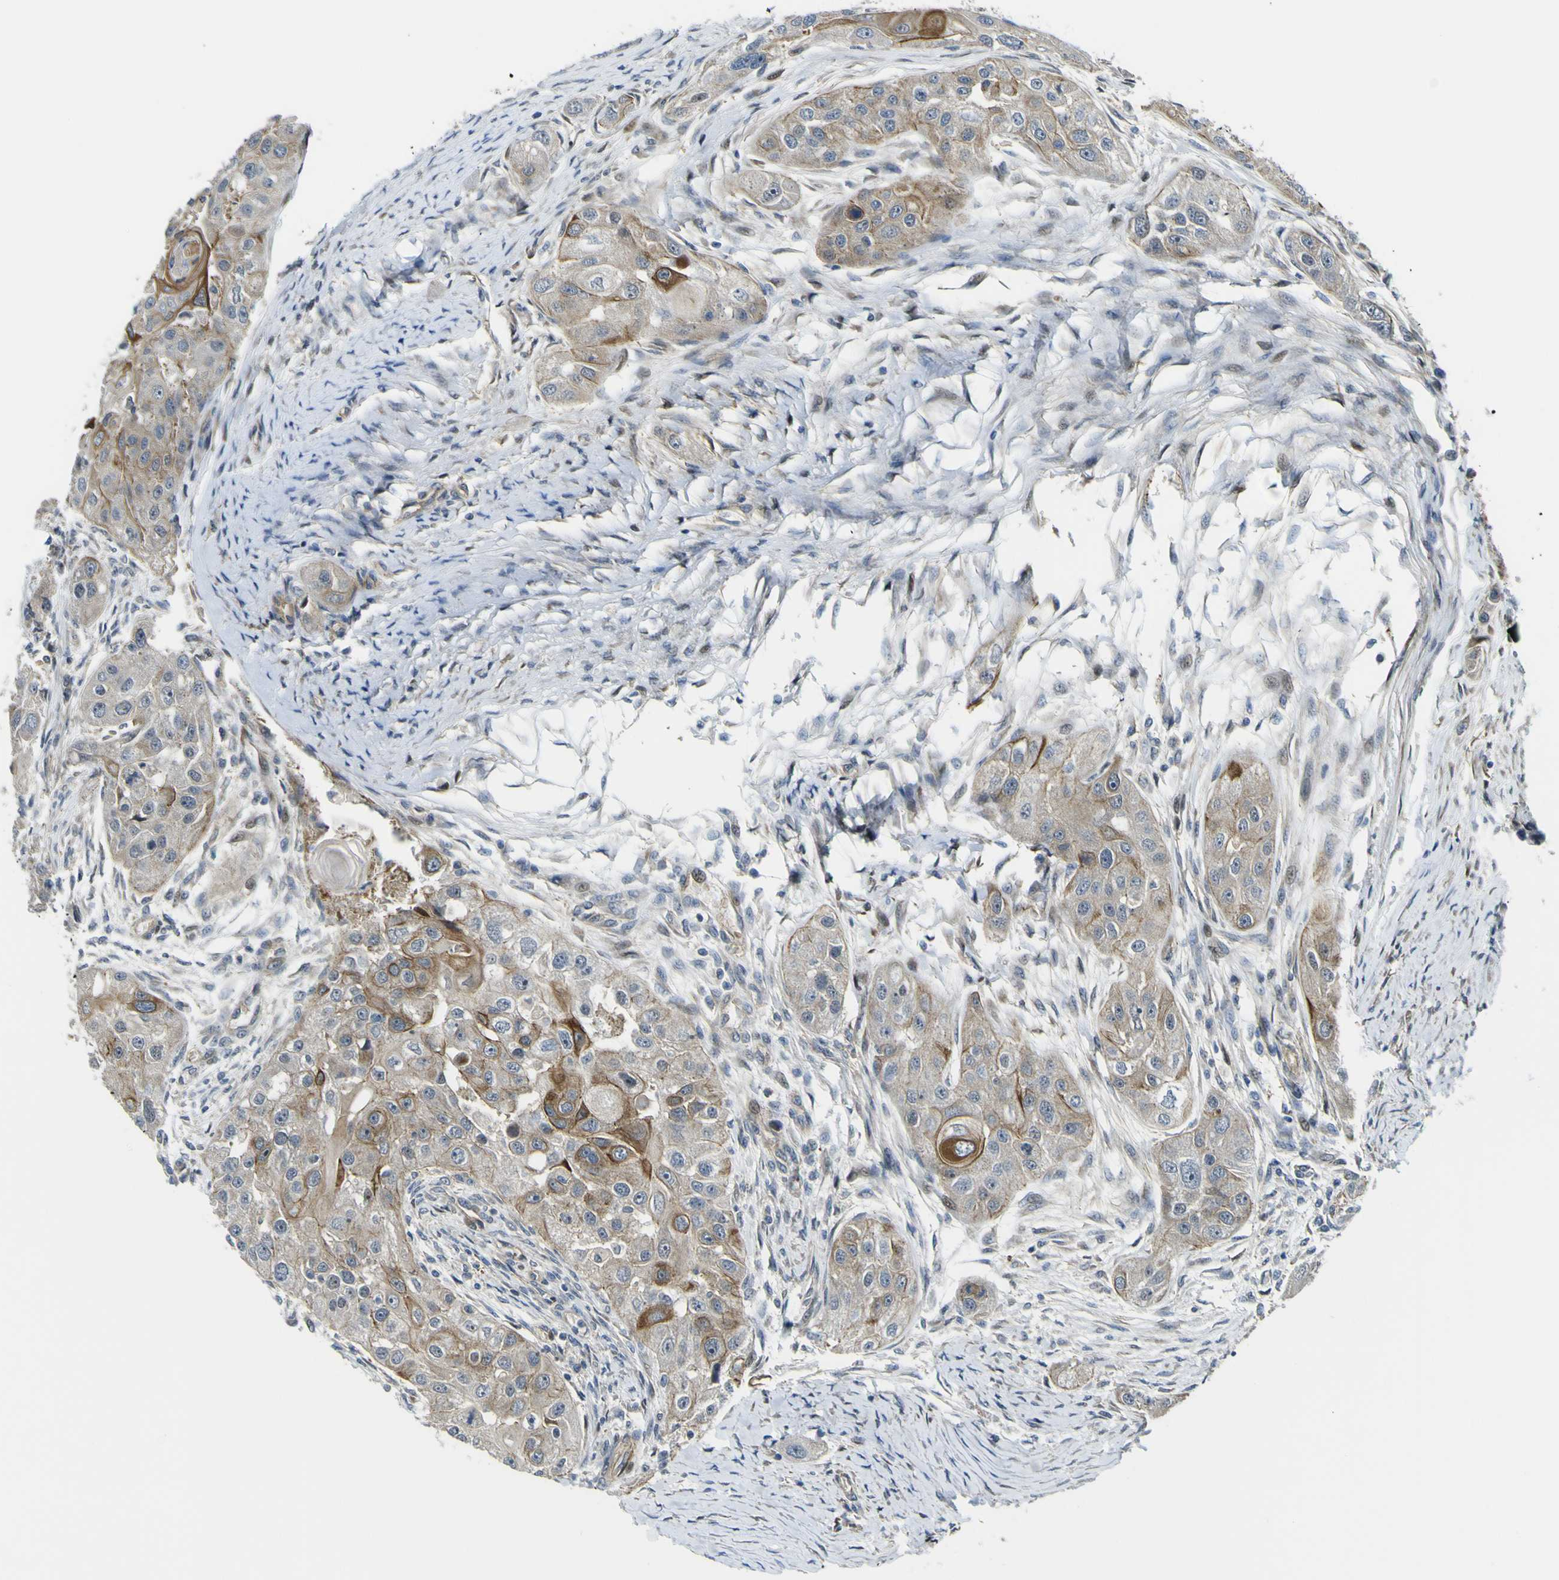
{"staining": {"intensity": "strong", "quantity": "25%-75%", "location": "cytoplasmic/membranous"}, "tissue": "head and neck cancer", "cell_type": "Tumor cells", "image_type": "cancer", "snomed": [{"axis": "morphology", "description": "Normal tissue, NOS"}, {"axis": "morphology", "description": "Squamous cell carcinoma, NOS"}, {"axis": "topography", "description": "Skeletal muscle"}, {"axis": "topography", "description": "Head-Neck"}], "caption": "Strong cytoplasmic/membranous staining for a protein is identified in about 25%-75% of tumor cells of head and neck squamous cell carcinoma using IHC.", "gene": "KDM7A", "patient": {"sex": "male", "age": 51}}